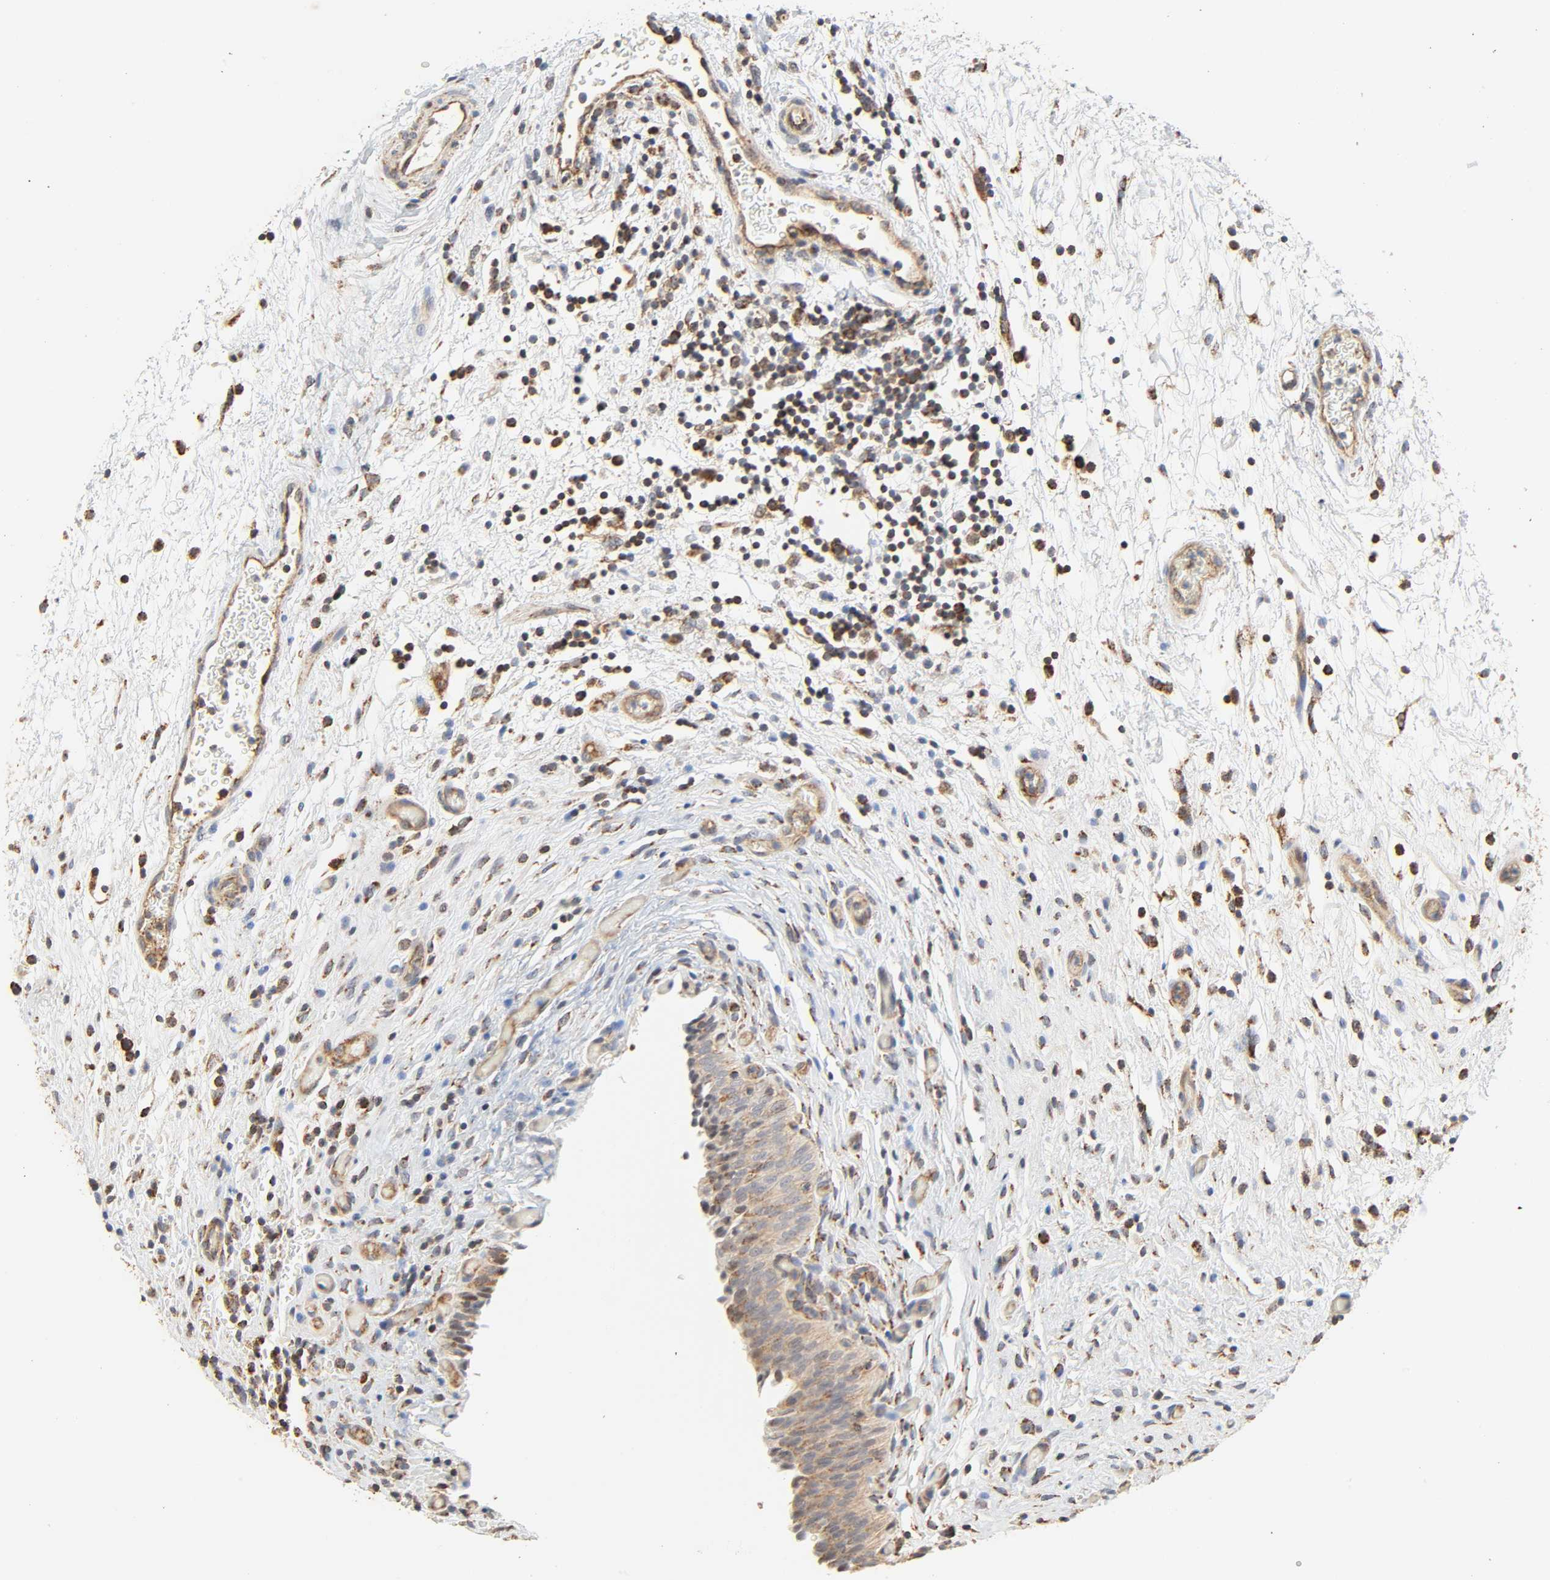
{"staining": {"intensity": "moderate", "quantity": ">75%", "location": "cytoplasmic/membranous"}, "tissue": "urinary bladder", "cell_type": "Urothelial cells", "image_type": "normal", "snomed": [{"axis": "morphology", "description": "Normal tissue, NOS"}, {"axis": "topography", "description": "Urinary bladder"}], "caption": "Unremarkable urinary bladder reveals moderate cytoplasmic/membranous expression in approximately >75% of urothelial cells, visualized by immunohistochemistry. The protein of interest is stained brown, and the nuclei are stained in blue (DAB (3,3'-diaminobenzidine) IHC with brightfield microscopy, high magnification).", "gene": "ZMAT5", "patient": {"sex": "male", "age": 51}}